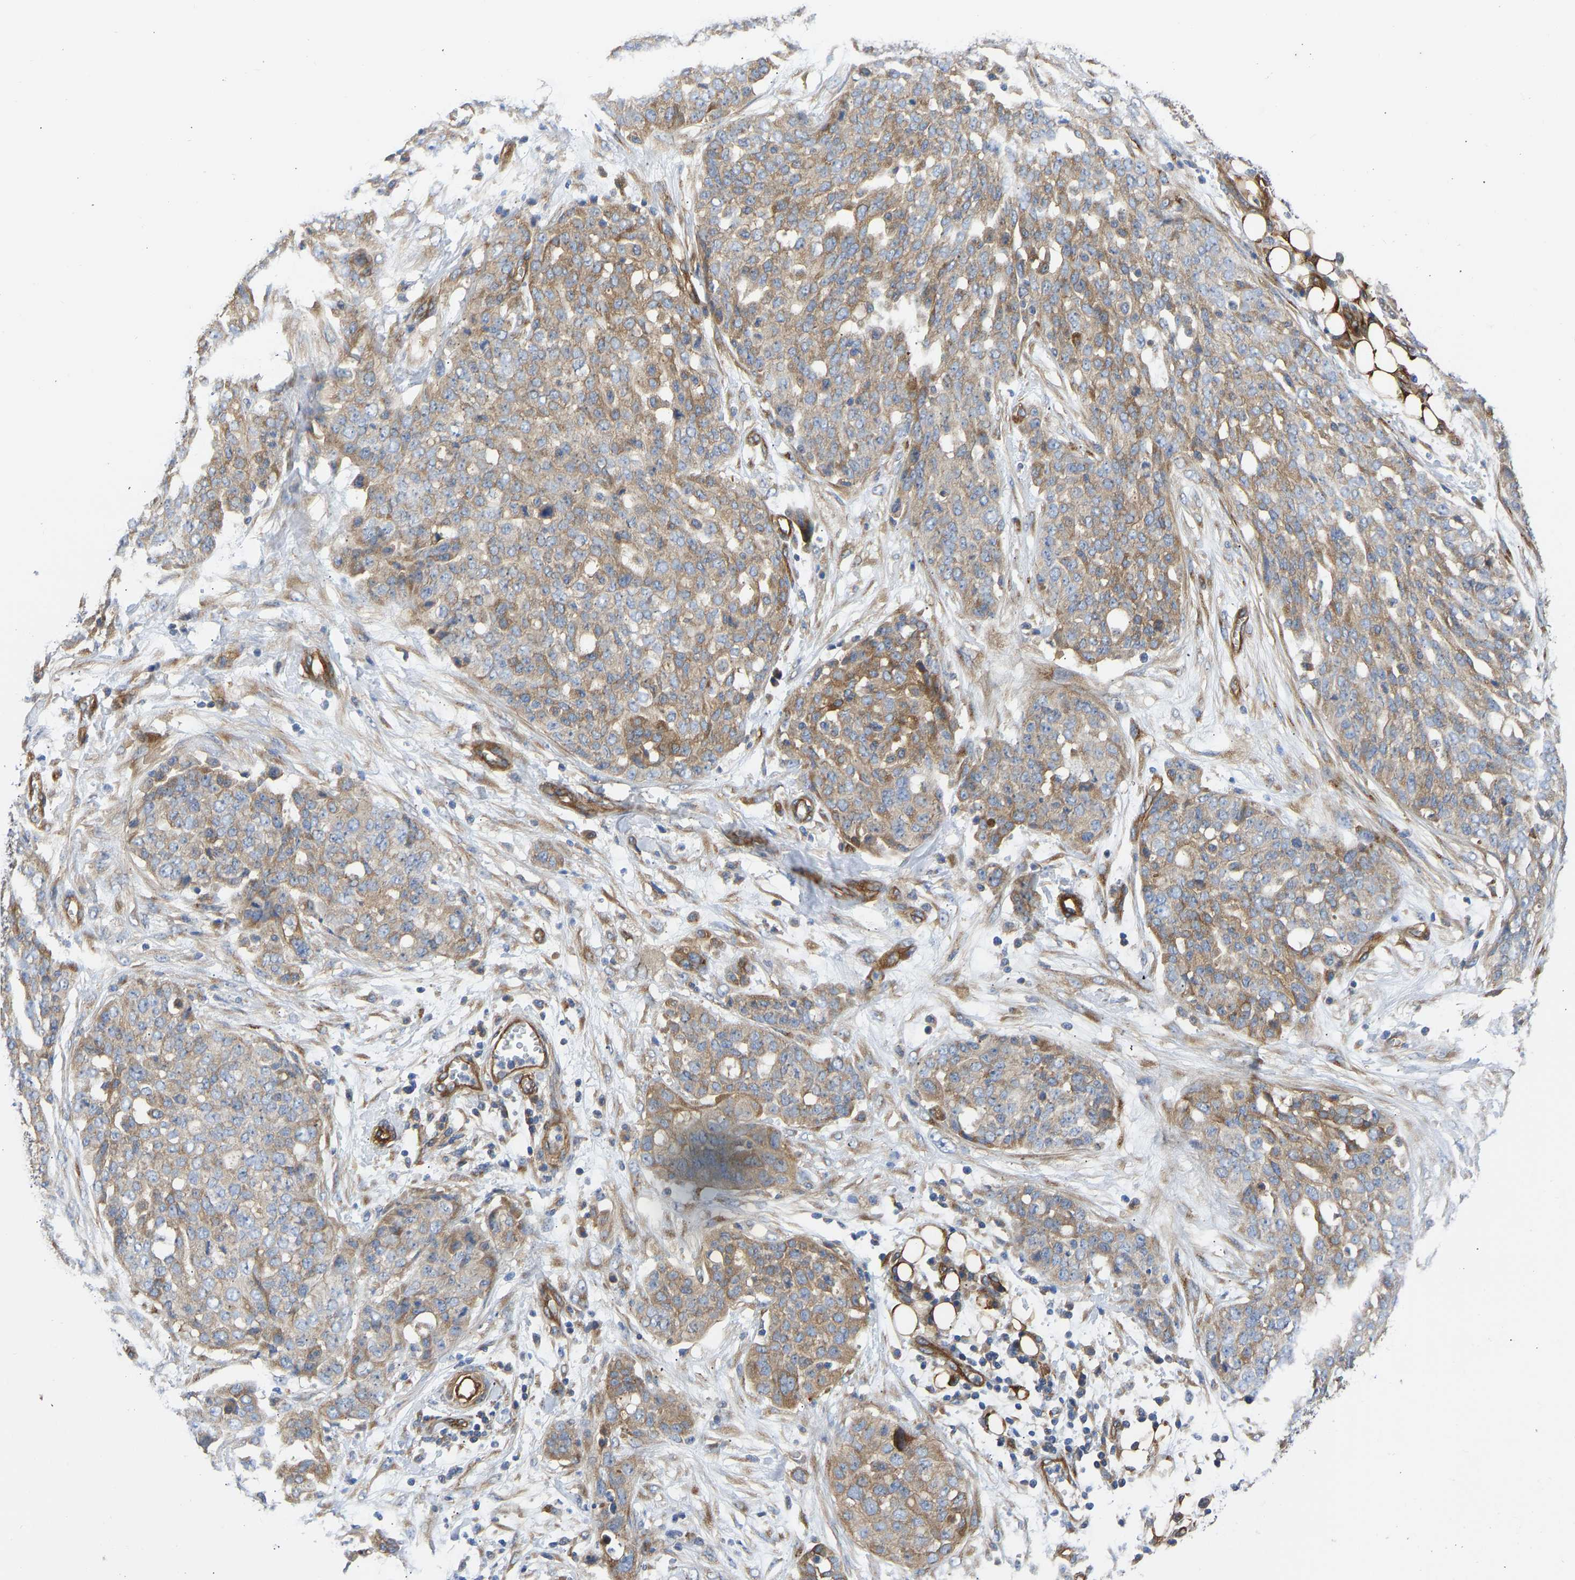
{"staining": {"intensity": "moderate", "quantity": ">75%", "location": "cytoplasmic/membranous"}, "tissue": "ovarian cancer", "cell_type": "Tumor cells", "image_type": "cancer", "snomed": [{"axis": "morphology", "description": "Cystadenocarcinoma, serous, NOS"}, {"axis": "topography", "description": "Soft tissue"}, {"axis": "topography", "description": "Ovary"}], "caption": "The photomicrograph demonstrates a brown stain indicating the presence of a protein in the cytoplasmic/membranous of tumor cells in ovarian cancer (serous cystadenocarcinoma).", "gene": "MYO1C", "patient": {"sex": "female", "age": 57}}